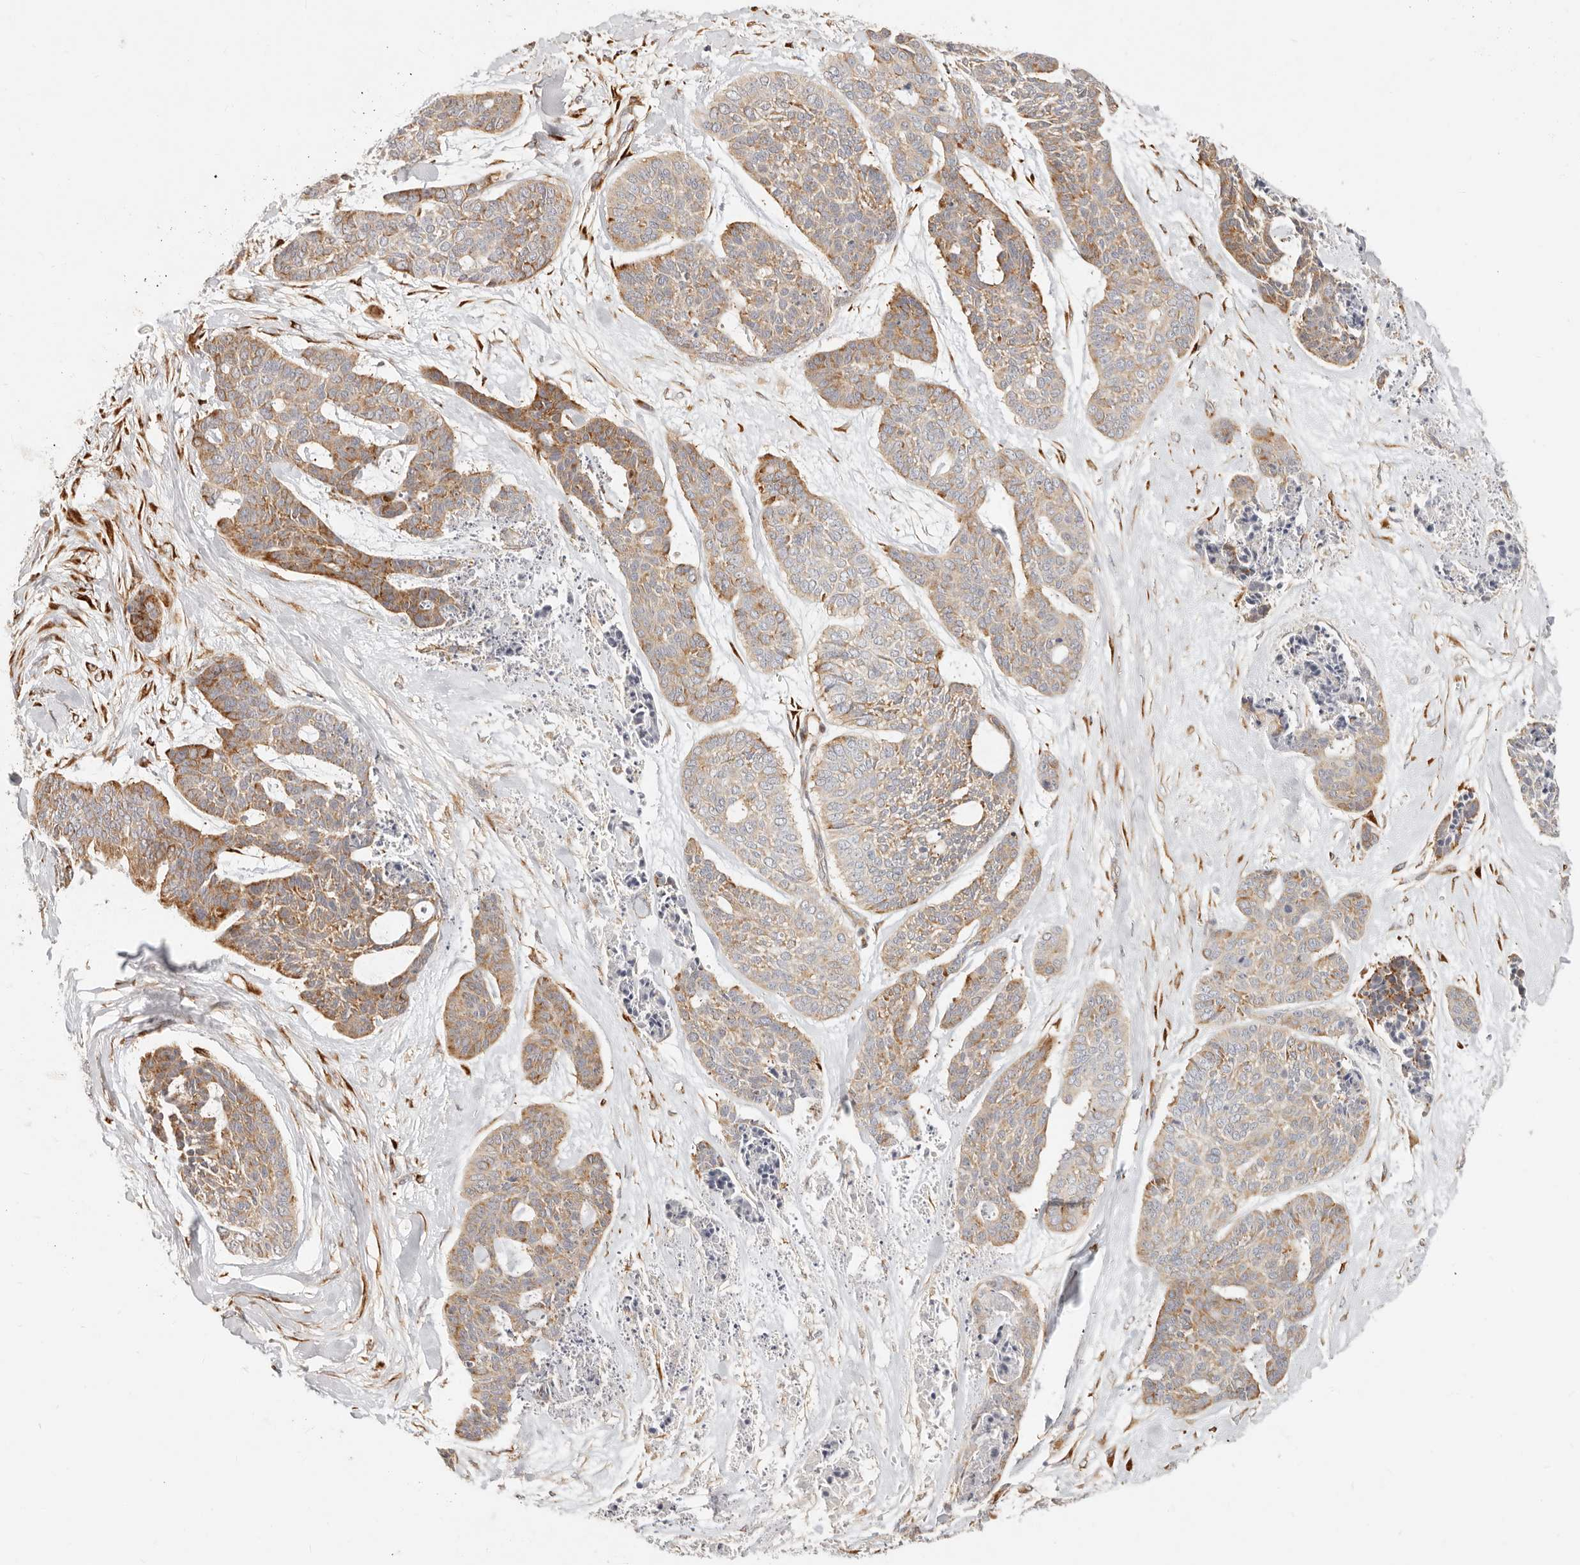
{"staining": {"intensity": "moderate", "quantity": ">75%", "location": "cytoplasmic/membranous"}, "tissue": "skin cancer", "cell_type": "Tumor cells", "image_type": "cancer", "snomed": [{"axis": "morphology", "description": "Basal cell carcinoma"}, {"axis": "topography", "description": "Skin"}], "caption": "Basal cell carcinoma (skin) stained with DAB (3,3'-diaminobenzidine) IHC displays medium levels of moderate cytoplasmic/membranous staining in about >75% of tumor cells.", "gene": "SASS6", "patient": {"sex": "female", "age": 64}}